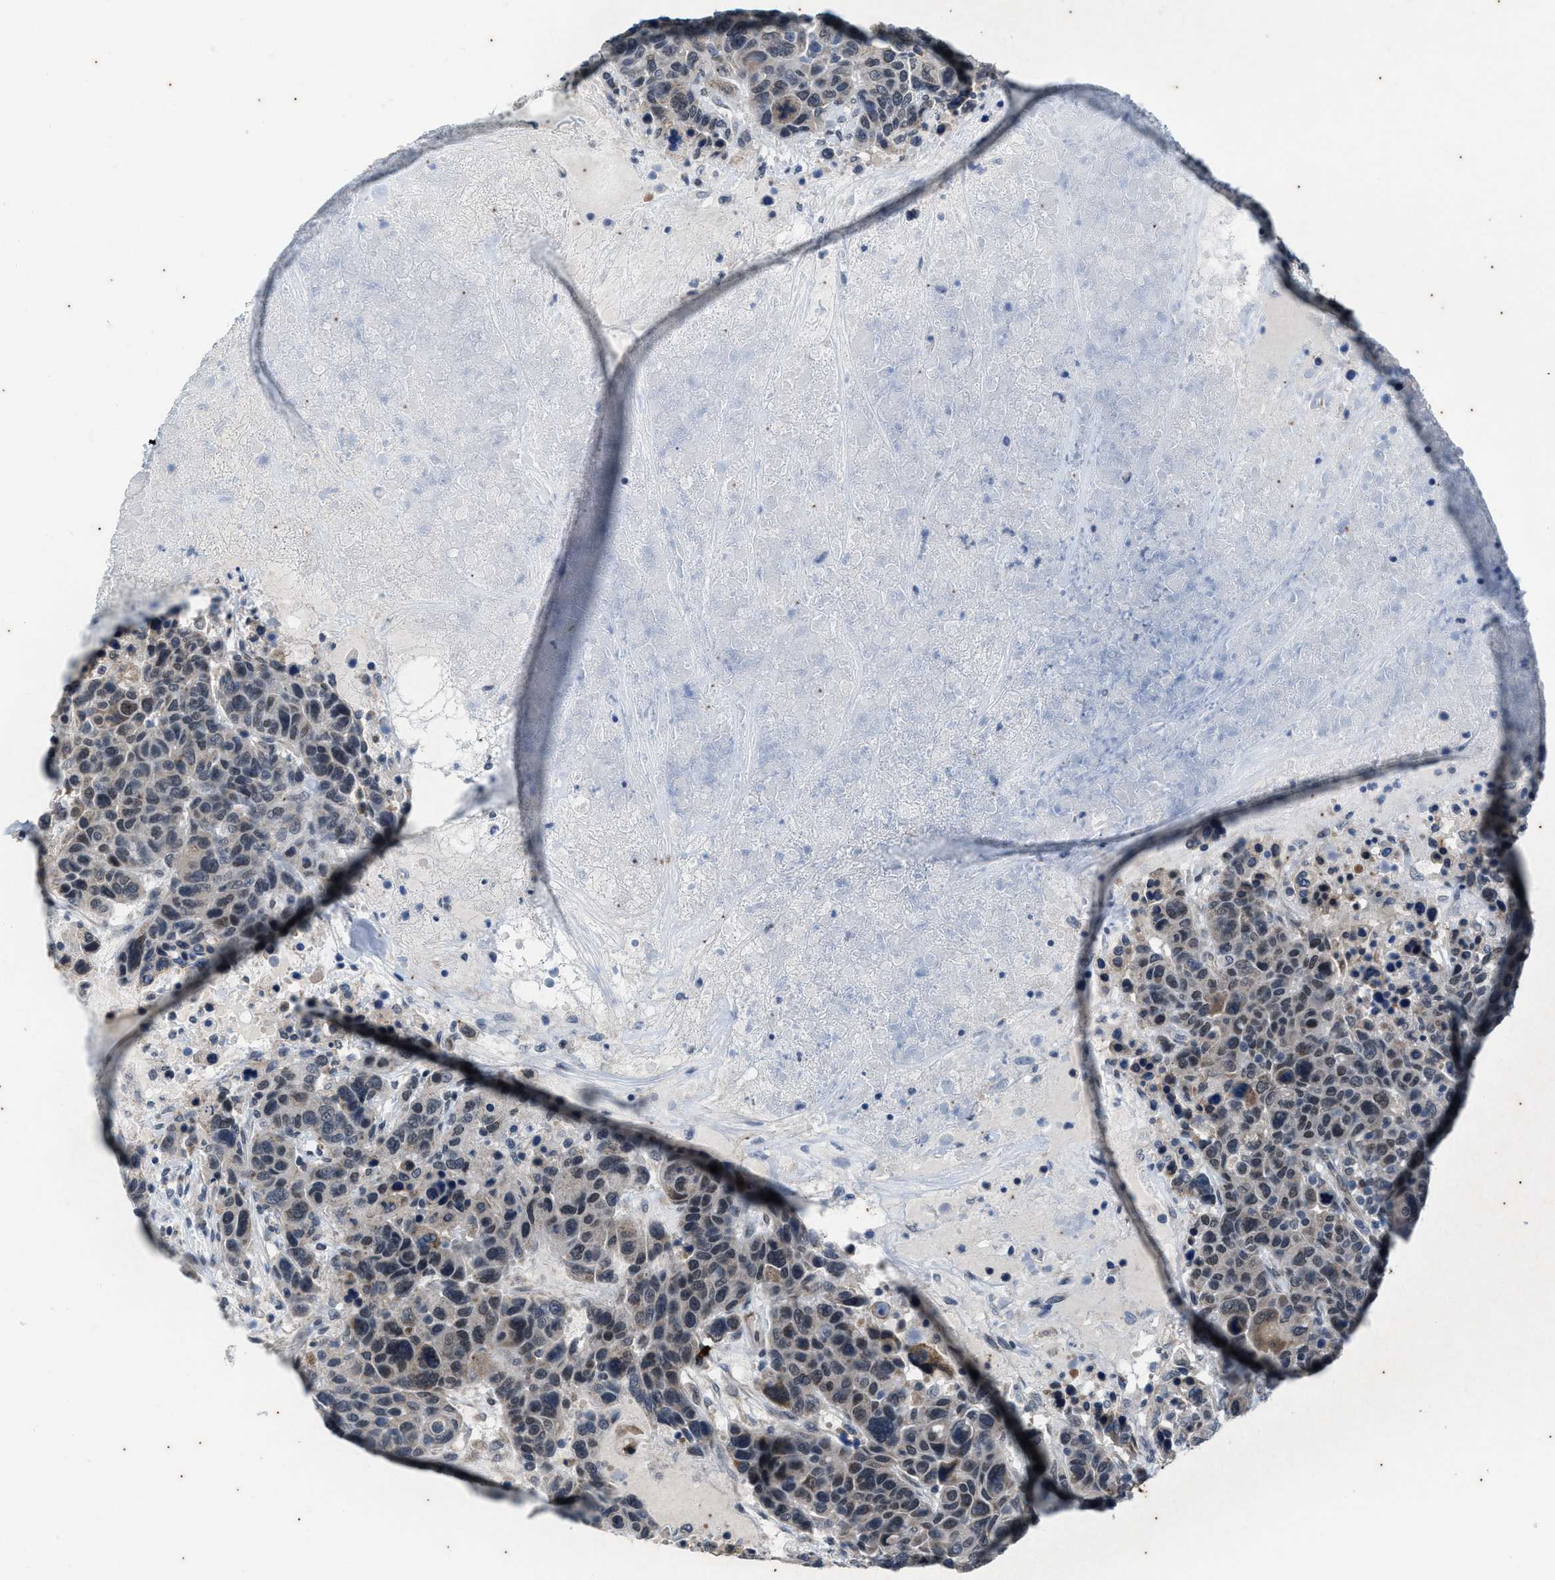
{"staining": {"intensity": "weak", "quantity": "<25%", "location": "cytoplasmic/membranous"}, "tissue": "breast cancer", "cell_type": "Tumor cells", "image_type": "cancer", "snomed": [{"axis": "morphology", "description": "Duct carcinoma"}, {"axis": "topography", "description": "Breast"}], "caption": "The image shows no staining of tumor cells in breast cancer. (Immunohistochemistry (ihc), brightfield microscopy, high magnification).", "gene": "KIF24", "patient": {"sex": "female", "age": 37}}